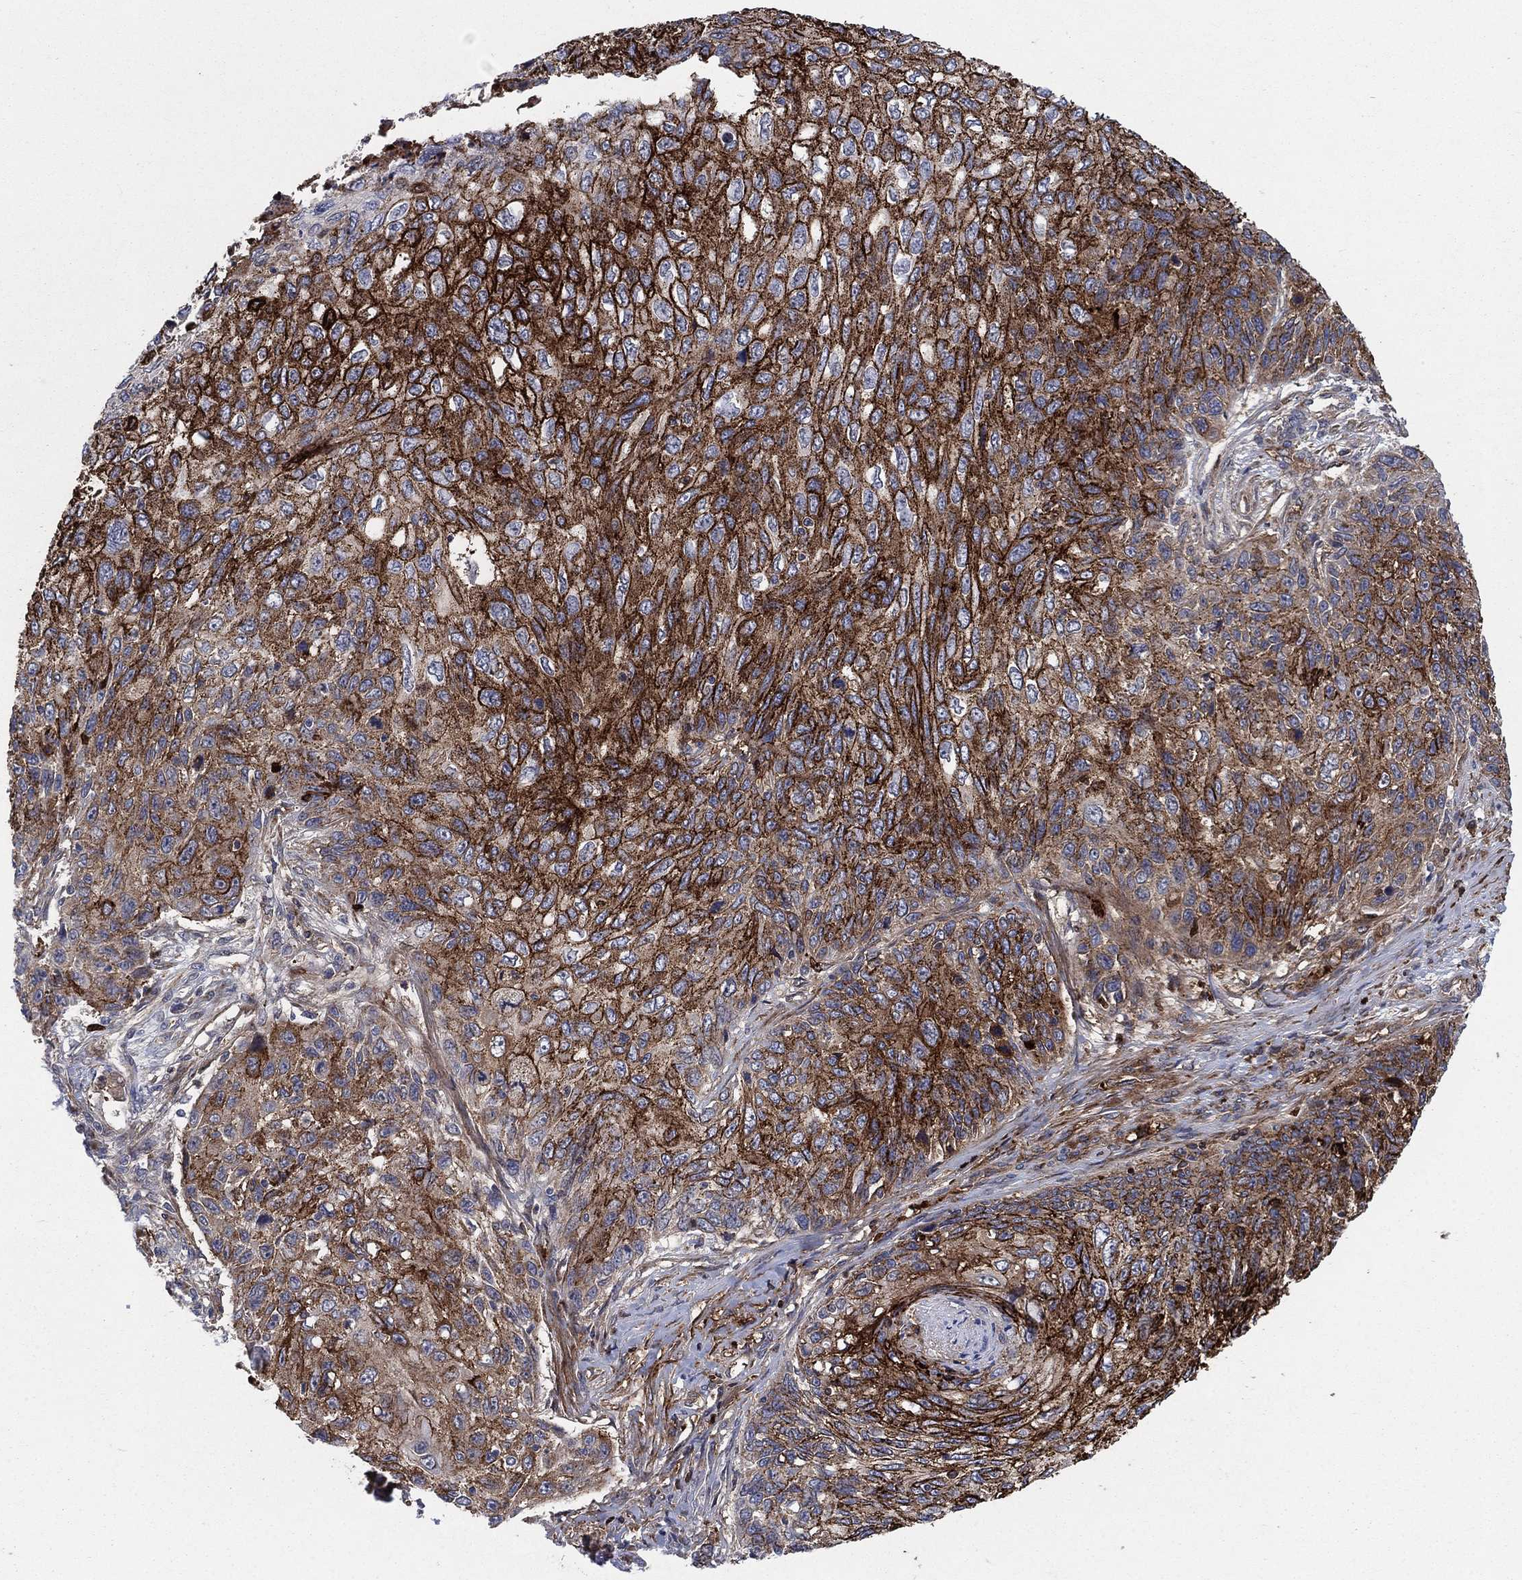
{"staining": {"intensity": "strong", "quantity": "25%-75%", "location": "cytoplasmic/membranous"}, "tissue": "skin cancer", "cell_type": "Tumor cells", "image_type": "cancer", "snomed": [{"axis": "morphology", "description": "Squamous cell carcinoma, NOS"}, {"axis": "topography", "description": "Skin"}], "caption": "Protein expression analysis of skin cancer exhibits strong cytoplasmic/membranous expression in approximately 25%-75% of tumor cells.", "gene": "SDC1", "patient": {"sex": "male", "age": 92}}